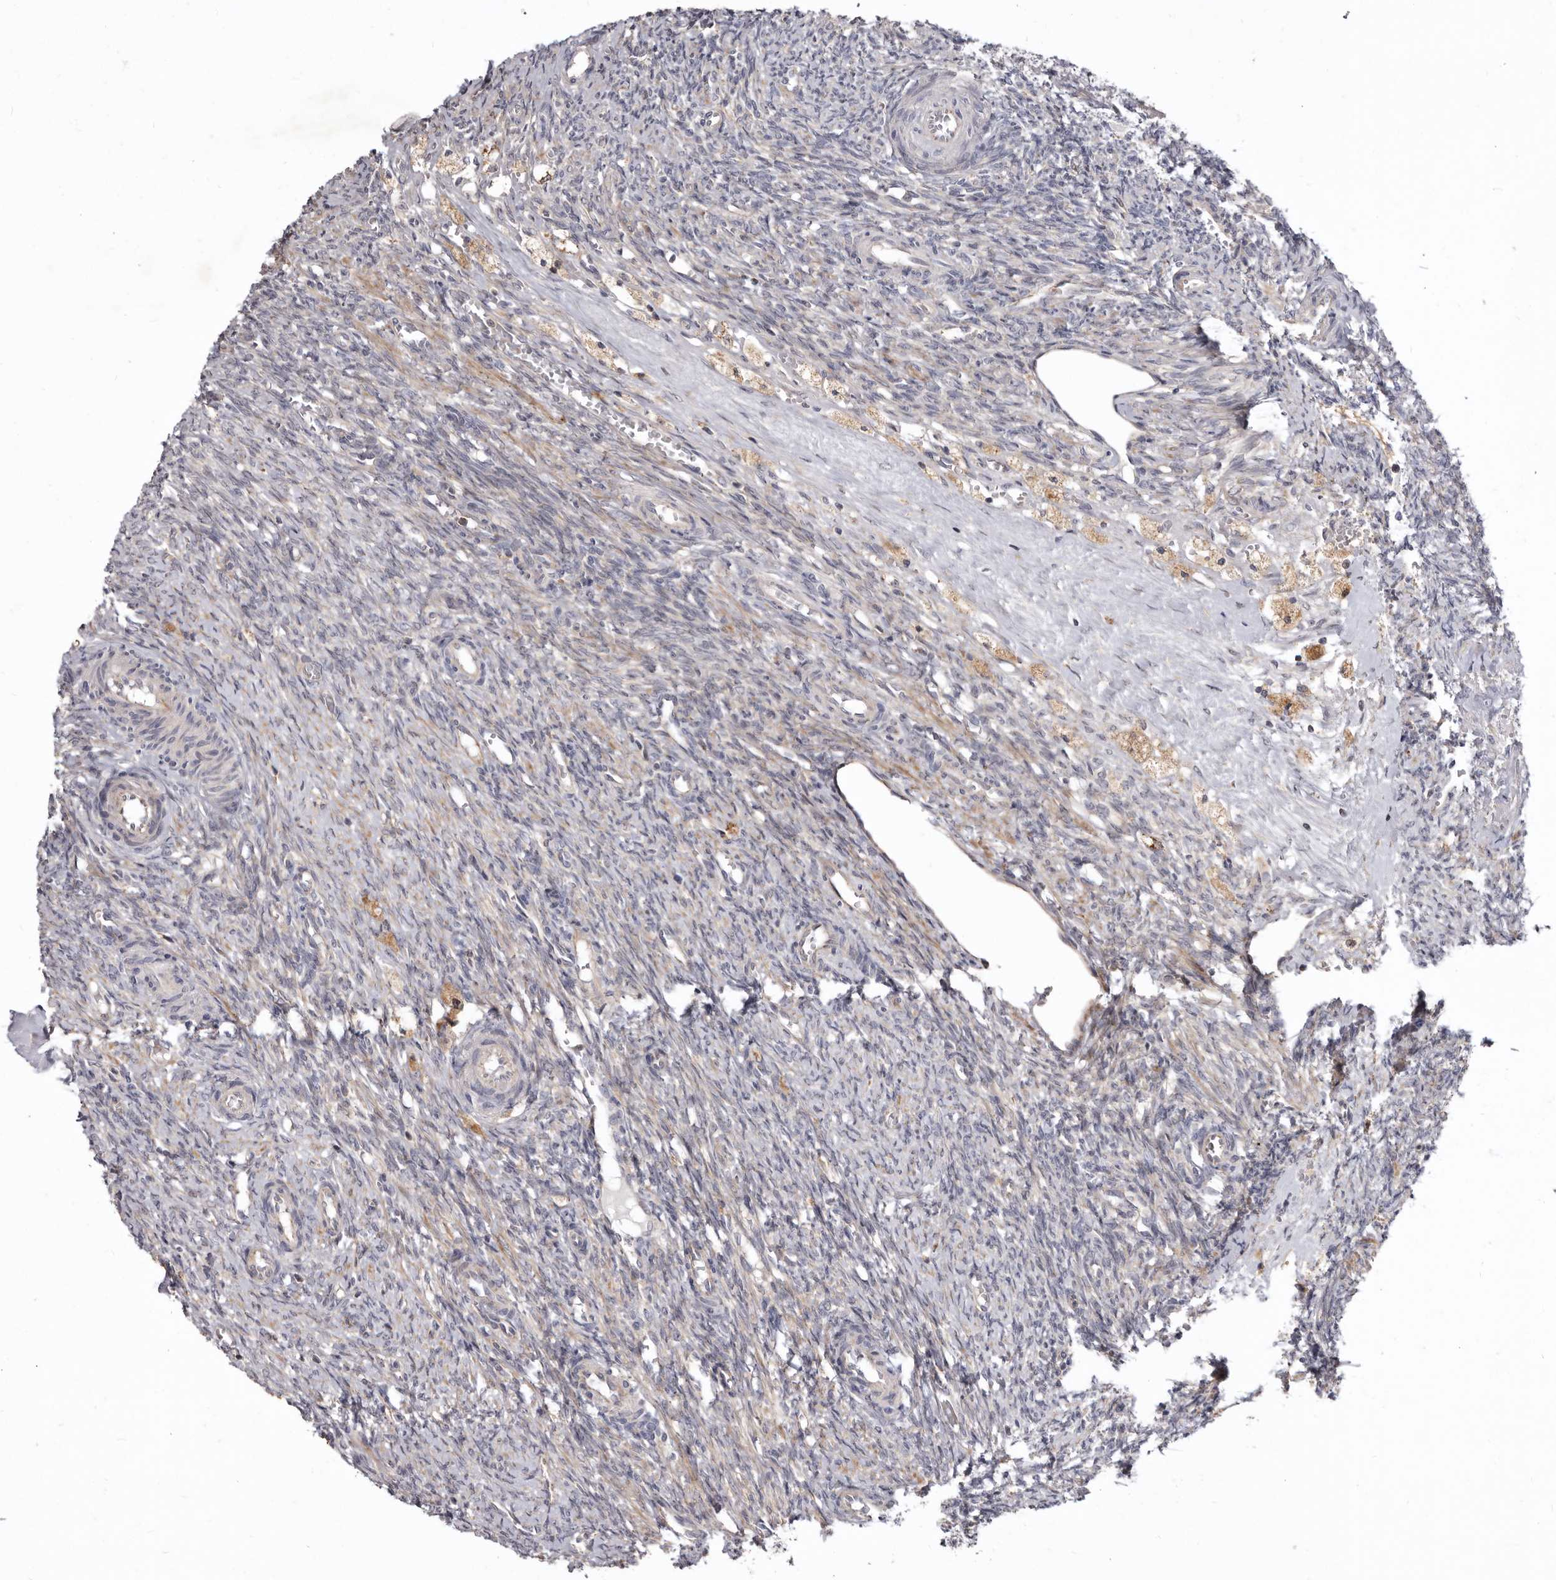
{"staining": {"intensity": "strong", "quantity": ">75%", "location": "cytoplasmic/membranous"}, "tissue": "ovary", "cell_type": "Follicle cells", "image_type": "normal", "snomed": [{"axis": "morphology", "description": "Normal tissue, NOS"}, {"axis": "topography", "description": "Ovary"}], "caption": "High-magnification brightfield microscopy of normal ovary stained with DAB (3,3'-diaminobenzidine) (brown) and counterstained with hematoxylin (blue). follicle cells exhibit strong cytoplasmic/membranous positivity is present in approximately>75% of cells.", "gene": "SMC4", "patient": {"sex": "female", "age": 41}}